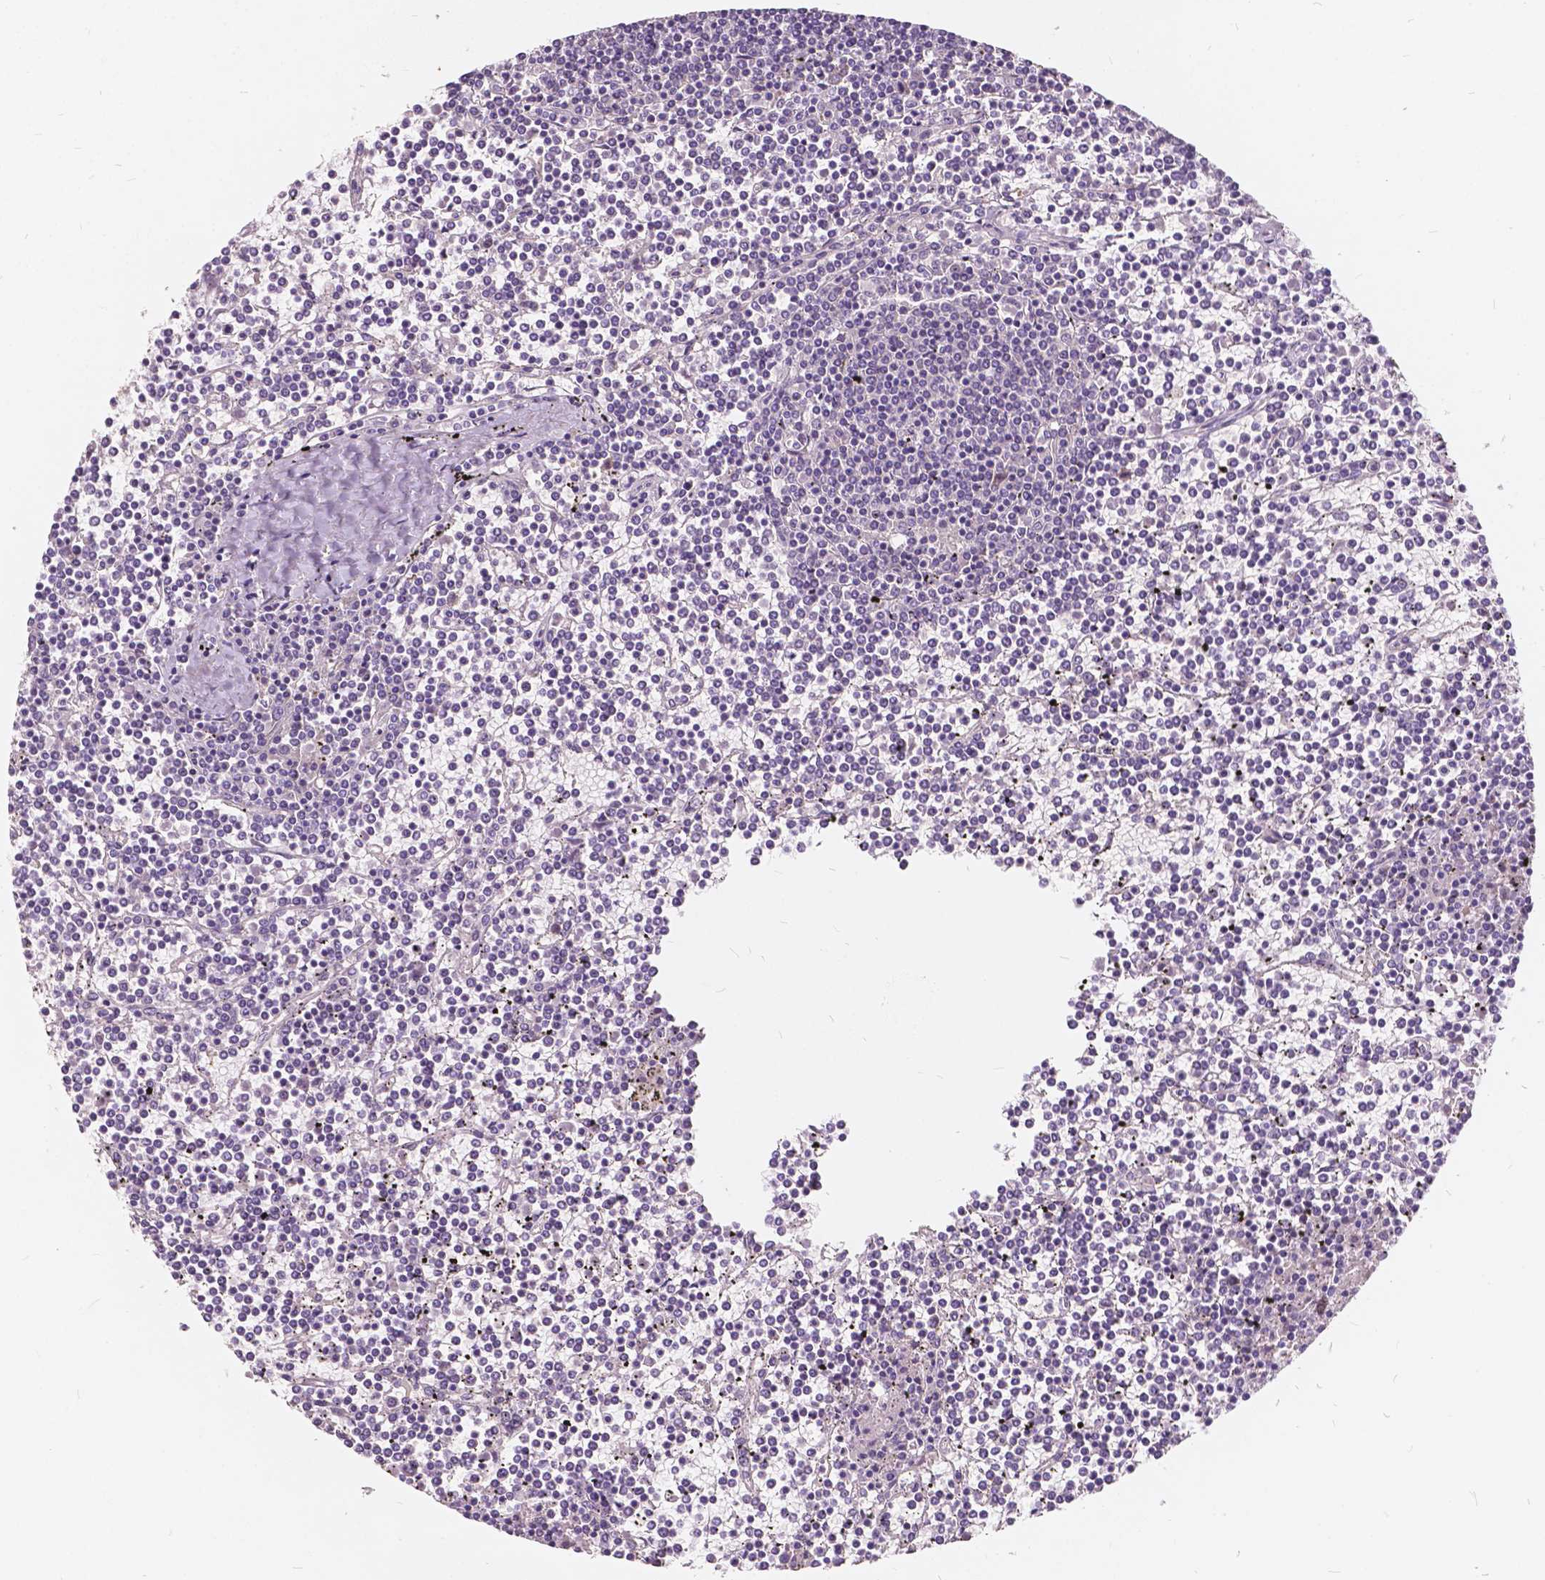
{"staining": {"intensity": "negative", "quantity": "none", "location": "none"}, "tissue": "lymphoma", "cell_type": "Tumor cells", "image_type": "cancer", "snomed": [{"axis": "morphology", "description": "Malignant lymphoma, non-Hodgkin's type, Low grade"}, {"axis": "topography", "description": "Spleen"}], "caption": "Tumor cells are negative for protein expression in human lymphoma. (IHC, brightfield microscopy, high magnification).", "gene": "SLC7A8", "patient": {"sex": "female", "age": 19}}